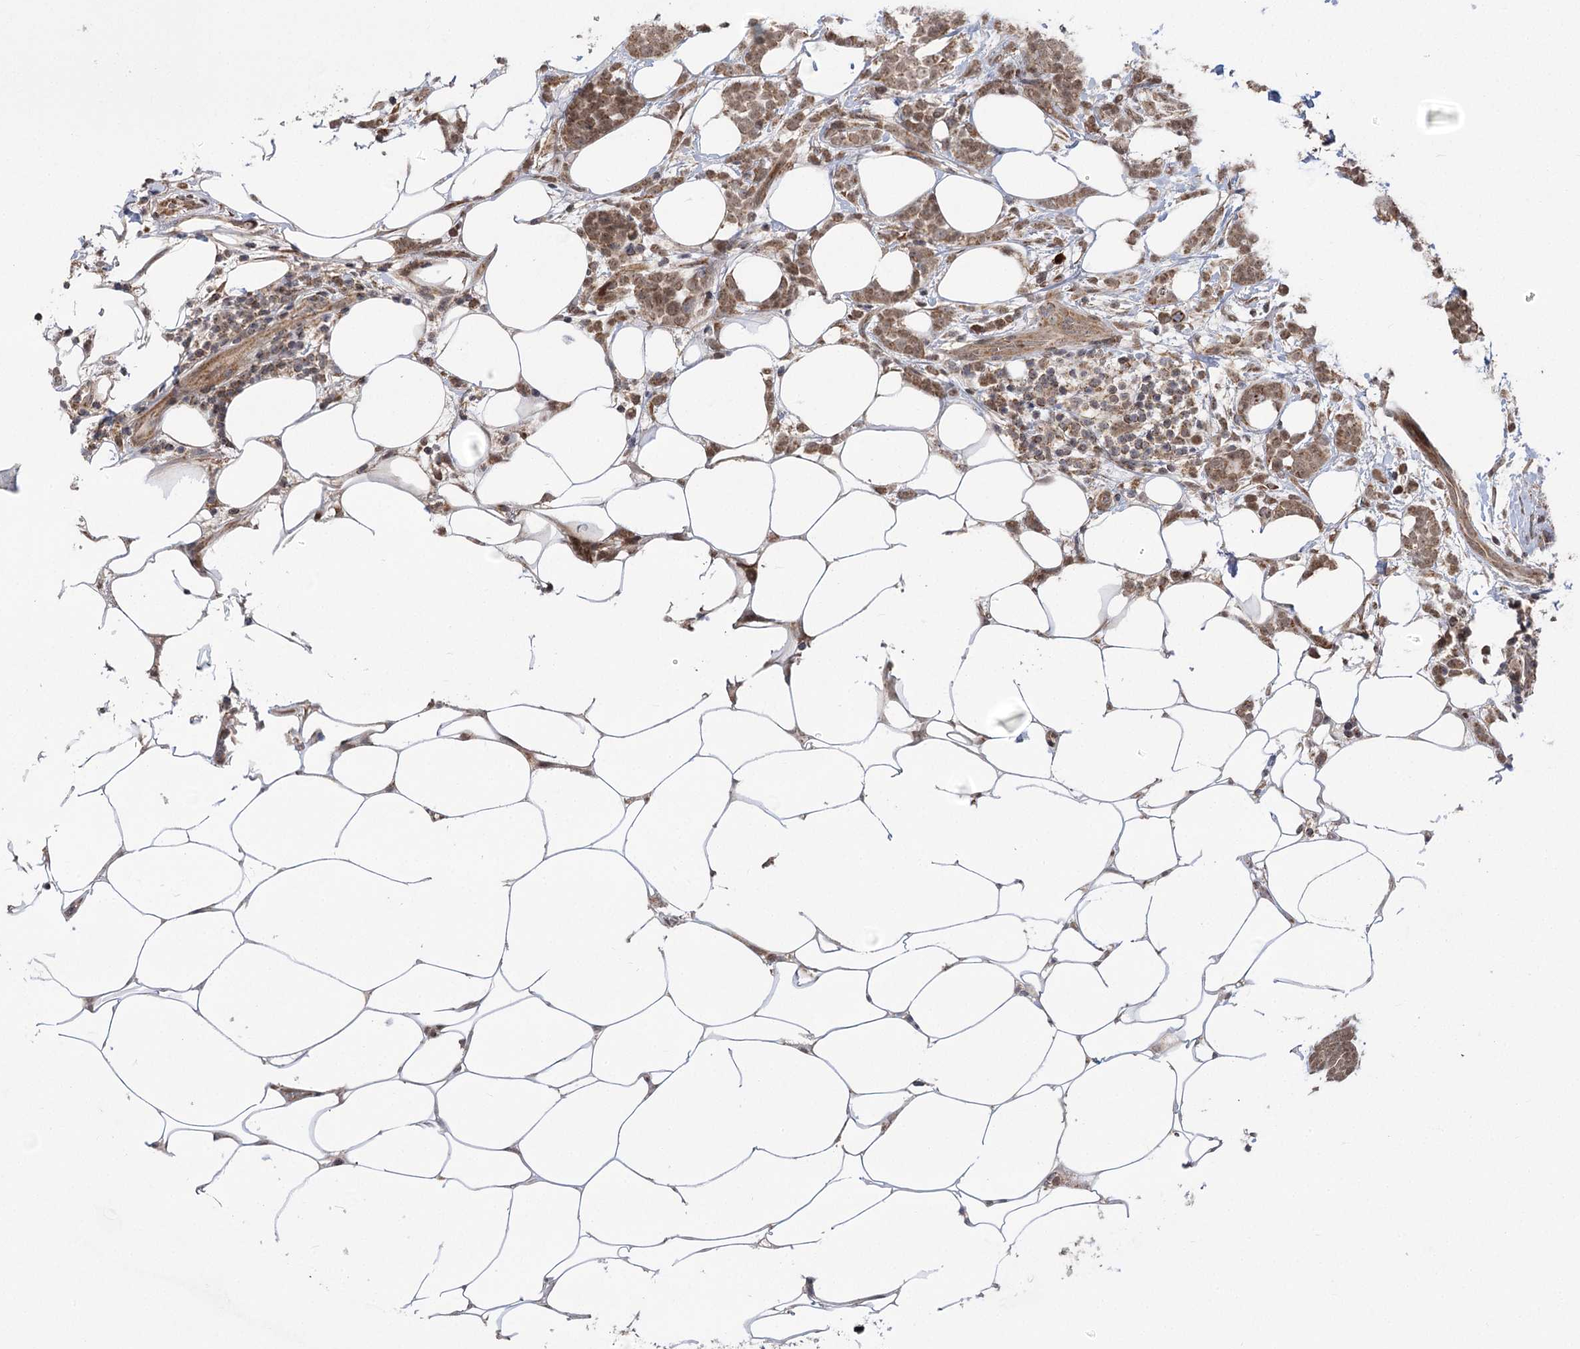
{"staining": {"intensity": "moderate", "quantity": ">75%", "location": "cytoplasmic/membranous,nuclear"}, "tissue": "breast cancer", "cell_type": "Tumor cells", "image_type": "cancer", "snomed": [{"axis": "morphology", "description": "Lobular carcinoma"}, {"axis": "topography", "description": "Breast"}], "caption": "Moderate cytoplasmic/membranous and nuclear staining for a protein is appreciated in about >75% of tumor cells of breast cancer (lobular carcinoma) using immunohistochemistry.", "gene": "TENM2", "patient": {"sex": "female", "age": 58}}